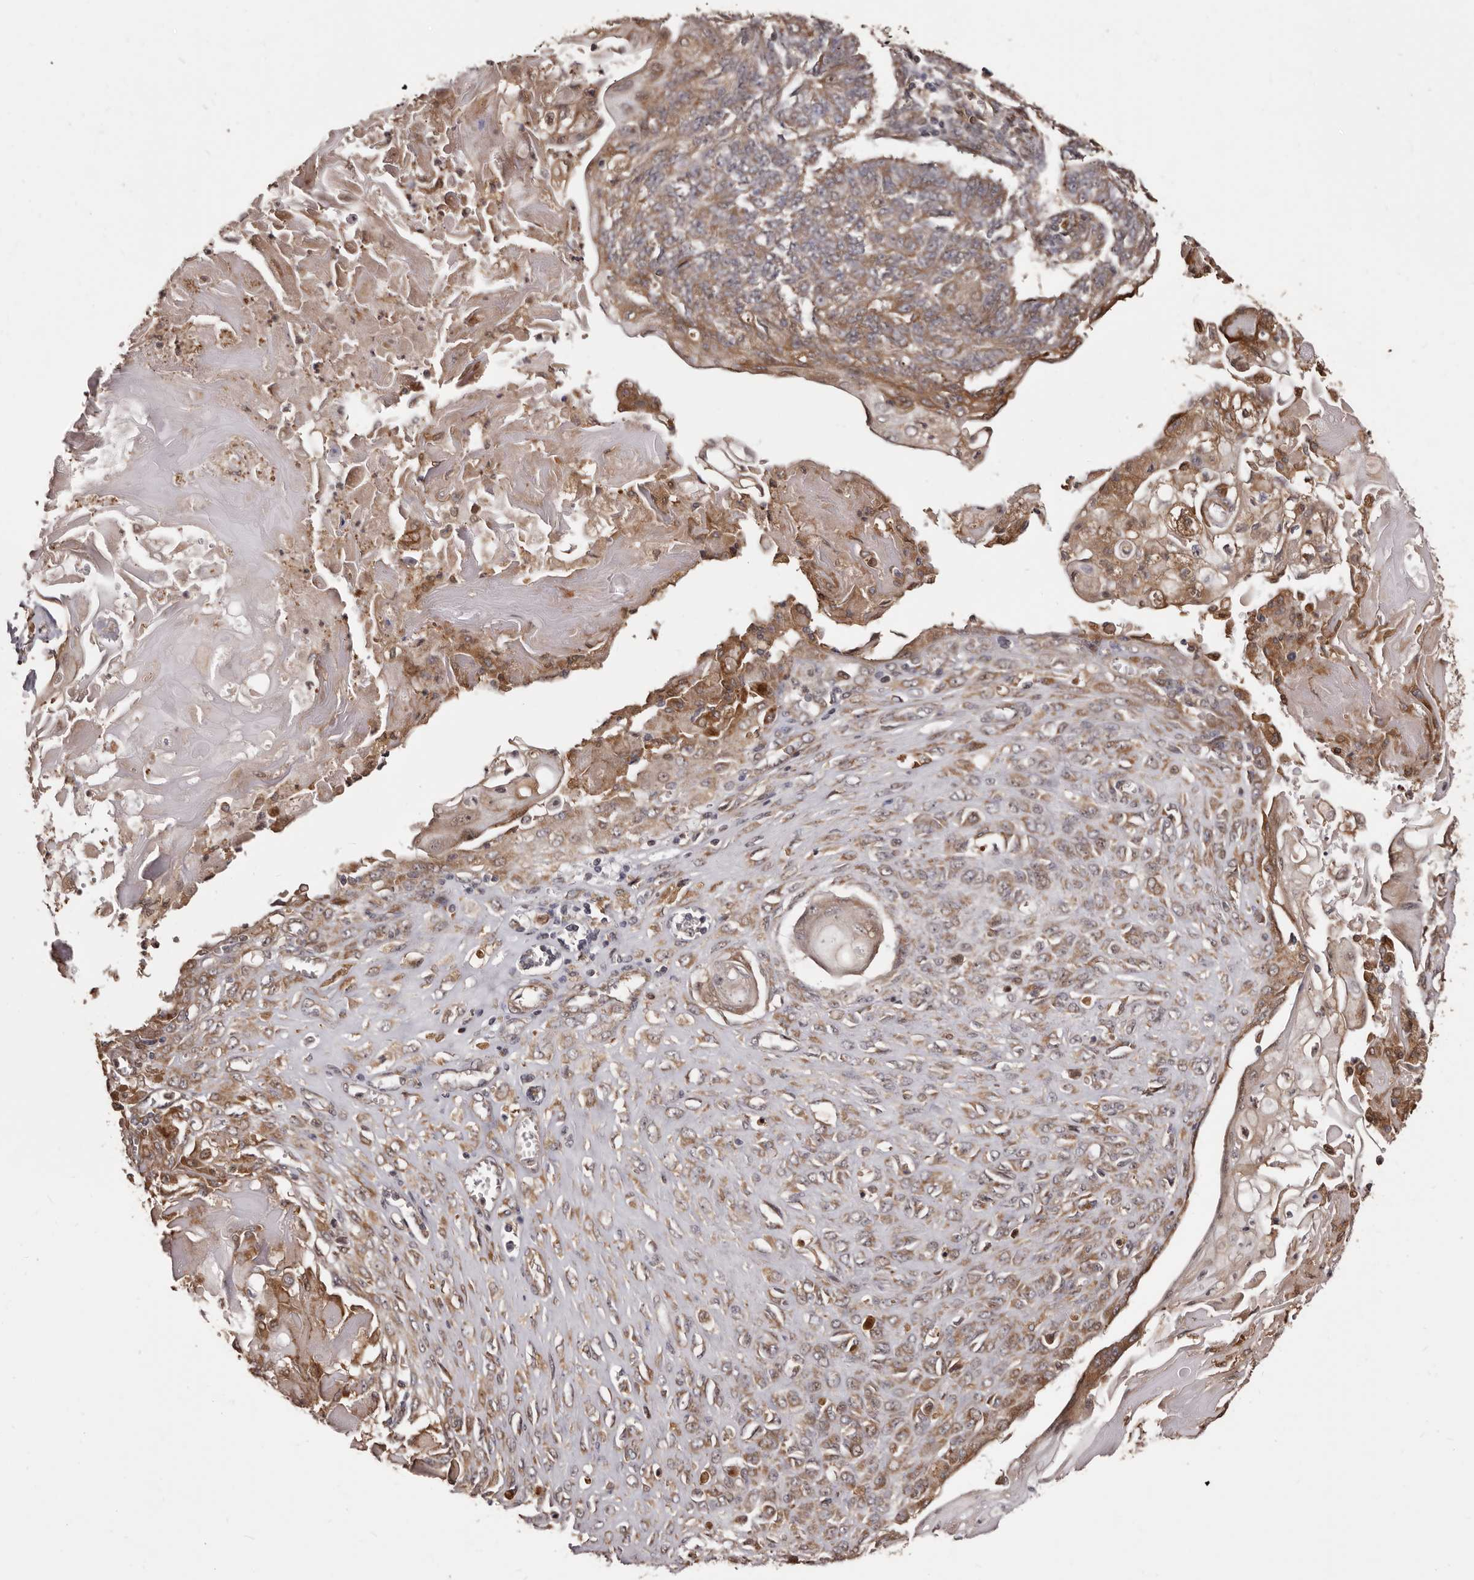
{"staining": {"intensity": "moderate", "quantity": ">75%", "location": "cytoplasmic/membranous"}, "tissue": "endometrial cancer", "cell_type": "Tumor cells", "image_type": "cancer", "snomed": [{"axis": "morphology", "description": "Adenocarcinoma, NOS"}, {"axis": "topography", "description": "Endometrium"}], "caption": "An immunohistochemistry micrograph of tumor tissue is shown. Protein staining in brown shows moderate cytoplasmic/membranous positivity in adenocarcinoma (endometrial) within tumor cells.", "gene": "ZCCHC7", "patient": {"sex": "female", "age": 32}}